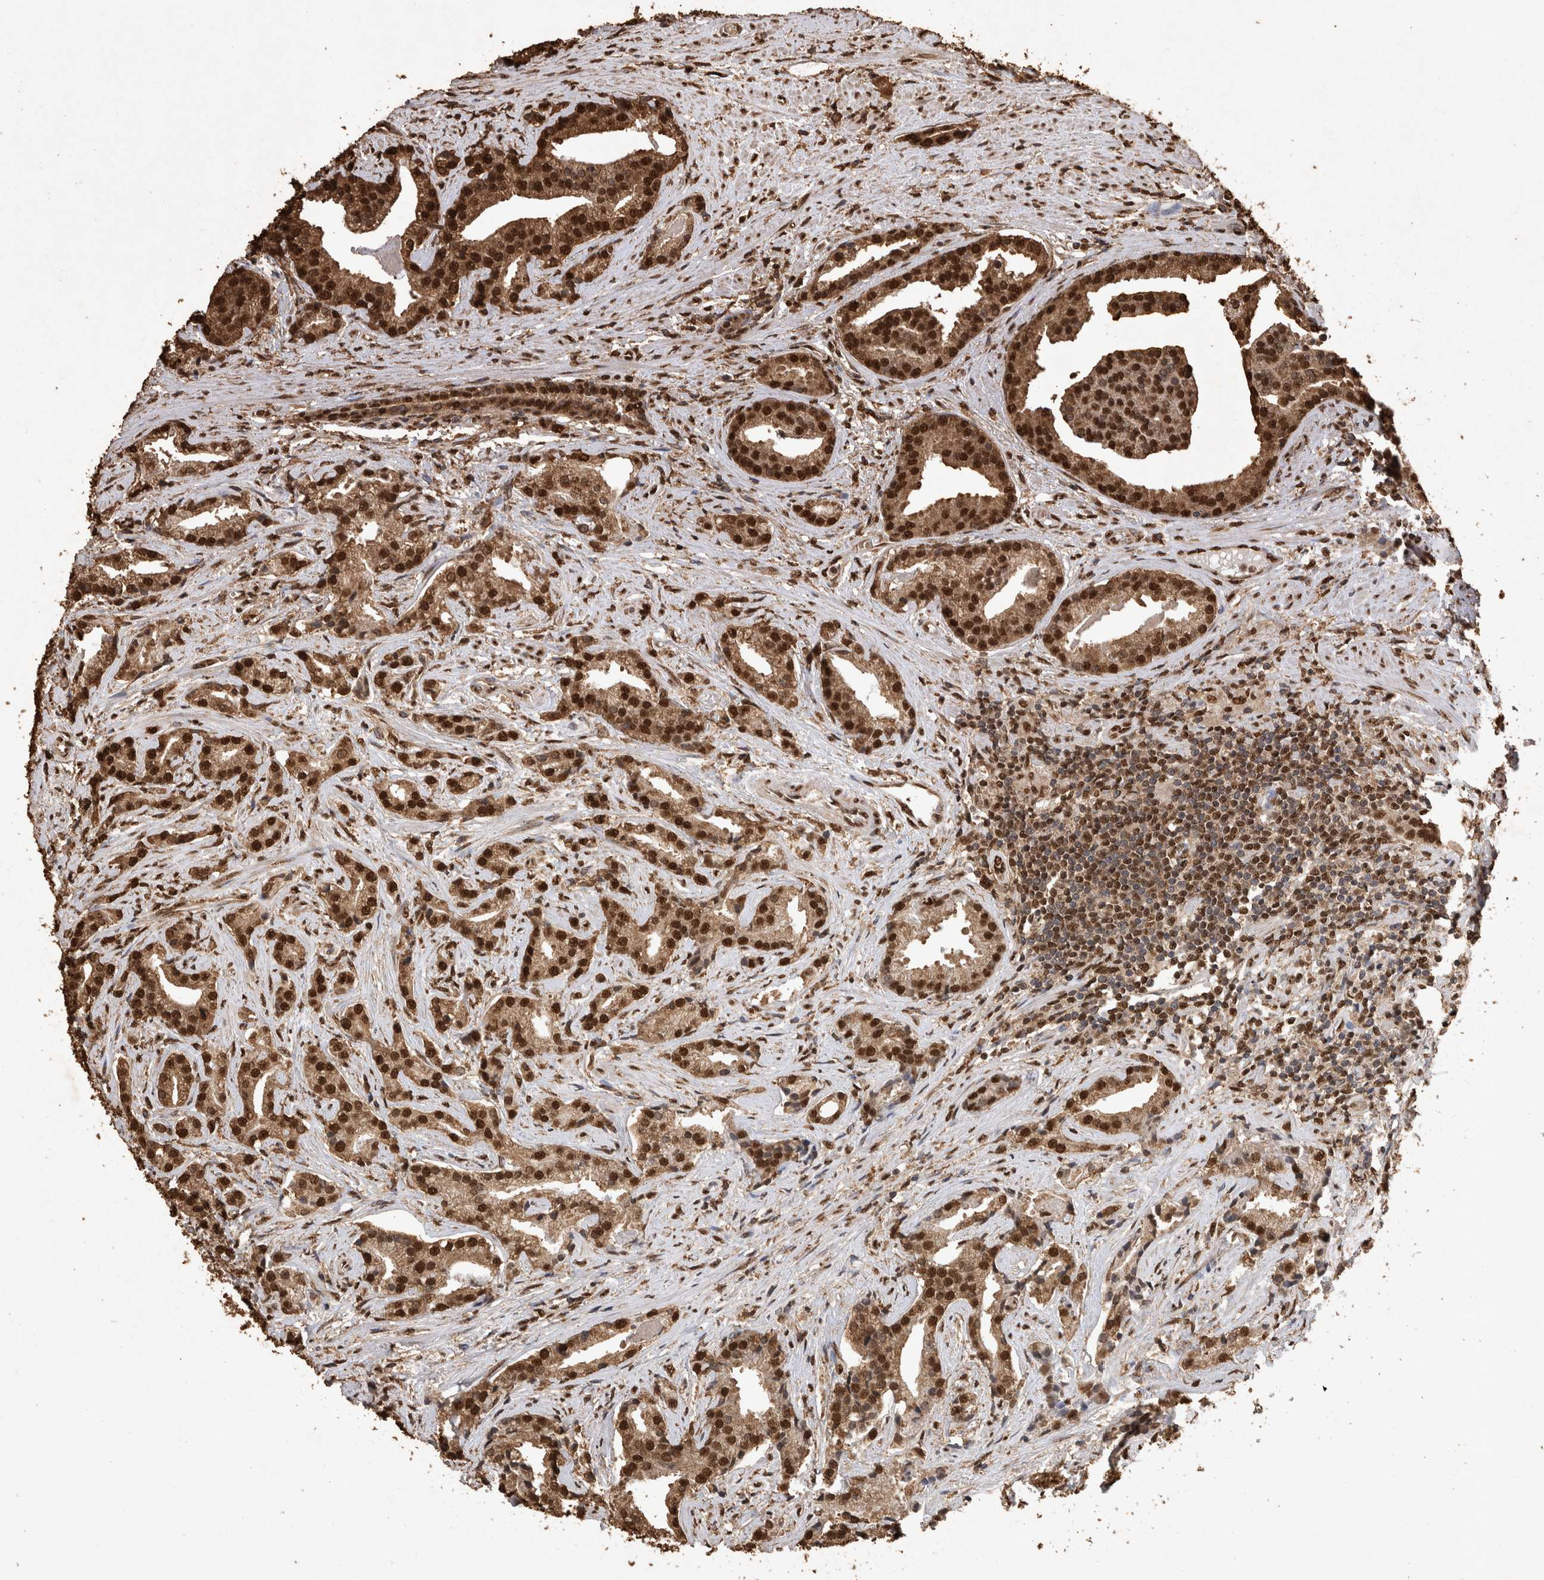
{"staining": {"intensity": "strong", "quantity": ">75%", "location": "cytoplasmic/membranous,nuclear"}, "tissue": "prostate cancer", "cell_type": "Tumor cells", "image_type": "cancer", "snomed": [{"axis": "morphology", "description": "Adenocarcinoma, Low grade"}, {"axis": "topography", "description": "Prostate"}], "caption": "Immunohistochemical staining of prostate low-grade adenocarcinoma exhibits high levels of strong cytoplasmic/membranous and nuclear expression in approximately >75% of tumor cells.", "gene": "OAS2", "patient": {"sex": "male", "age": 67}}